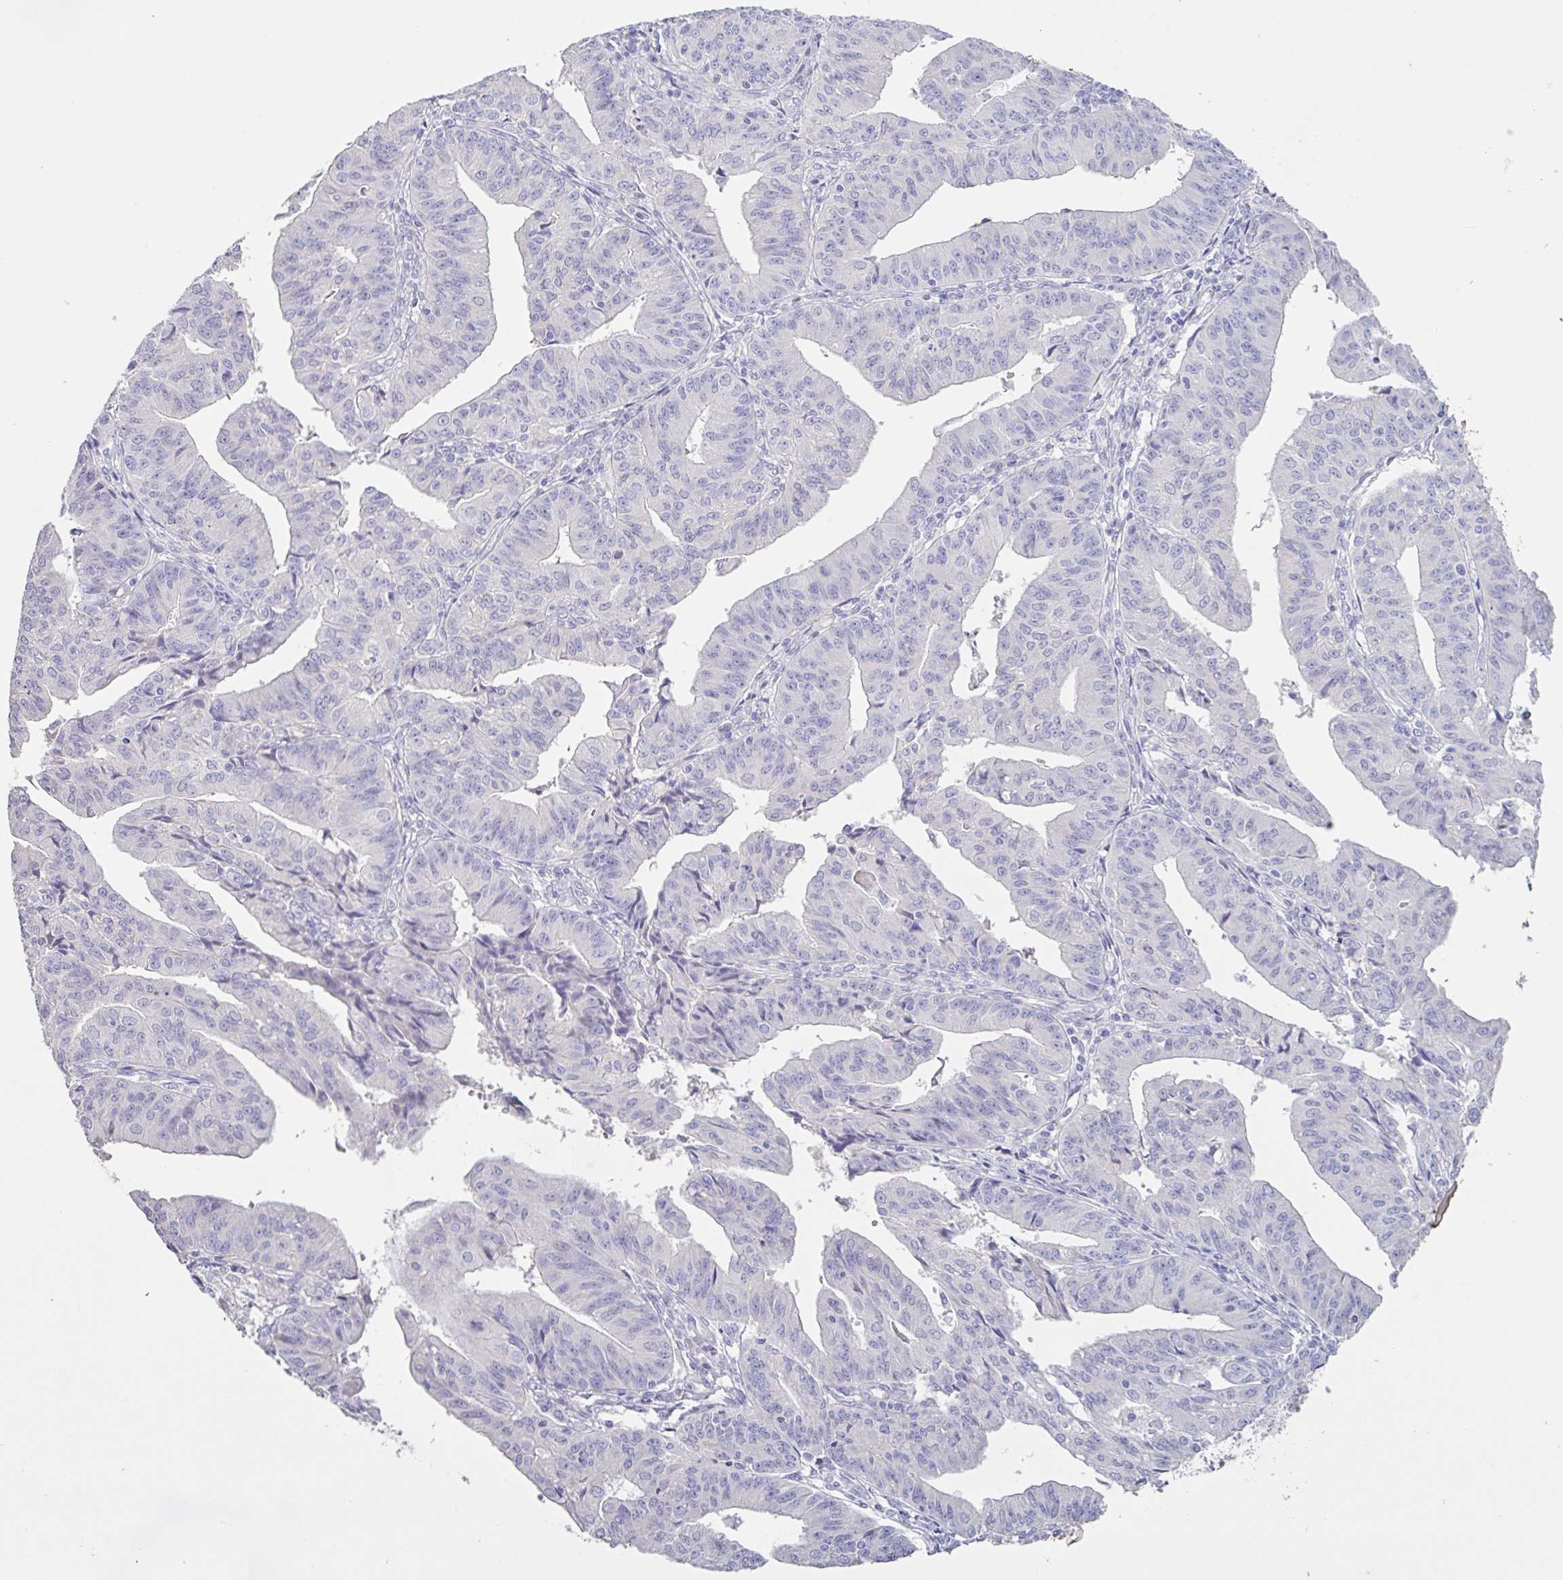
{"staining": {"intensity": "negative", "quantity": "none", "location": "none"}, "tissue": "endometrial cancer", "cell_type": "Tumor cells", "image_type": "cancer", "snomed": [{"axis": "morphology", "description": "Adenocarcinoma, NOS"}, {"axis": "topography", "description": "Endometrium"}], "caption": "The immunohistochemistry (IHC) photomicrograph has no significant expression in tumor cells of endometrial adenocarcinoma tissue. (DAB (3,3'-diaminobenzidine) IHC with hematoxylin counter stain).", "gene": "PYGM", "patient": {"sex": "female", "age": 56}}